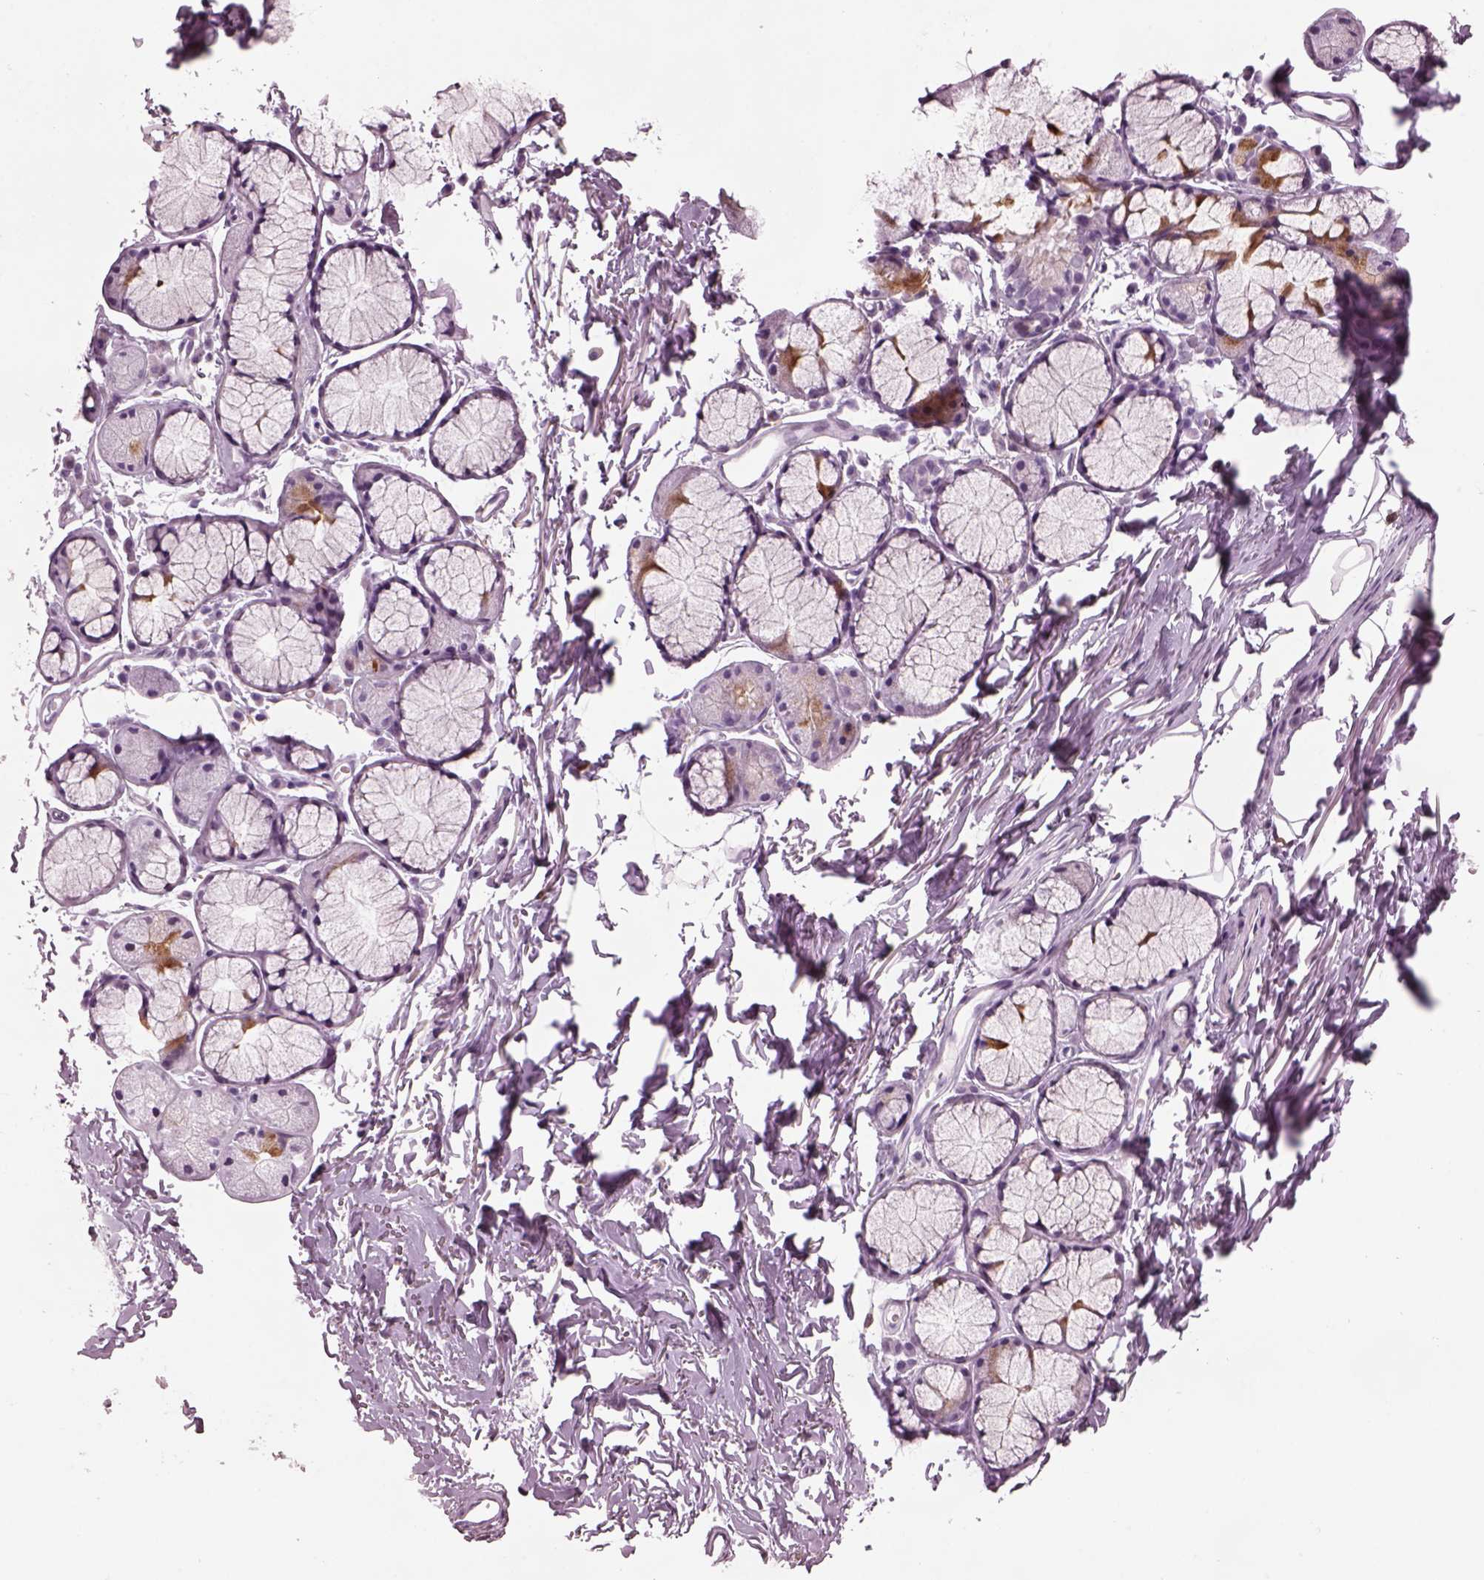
{"staining": {"intensity": "negative", "quantity": "none", "location": "none"}, "tissue": "soft tissue", "cell_type": "Chondrocytes", "image_type": "normal", "snomed": [{"axis": "morphology", "description": "Normal tissue, NOS"}, {"axis": "topography", "description": "Cartilage tissue"}, {"axis": "topography", "description": "Bronchus"}], "caption": "Histopathology image shows no significant protein positivity in chondrocytes of unremarkable soft tissue.", "gene": "PRR9", "patient": {"sex": "female", "age": 79}}